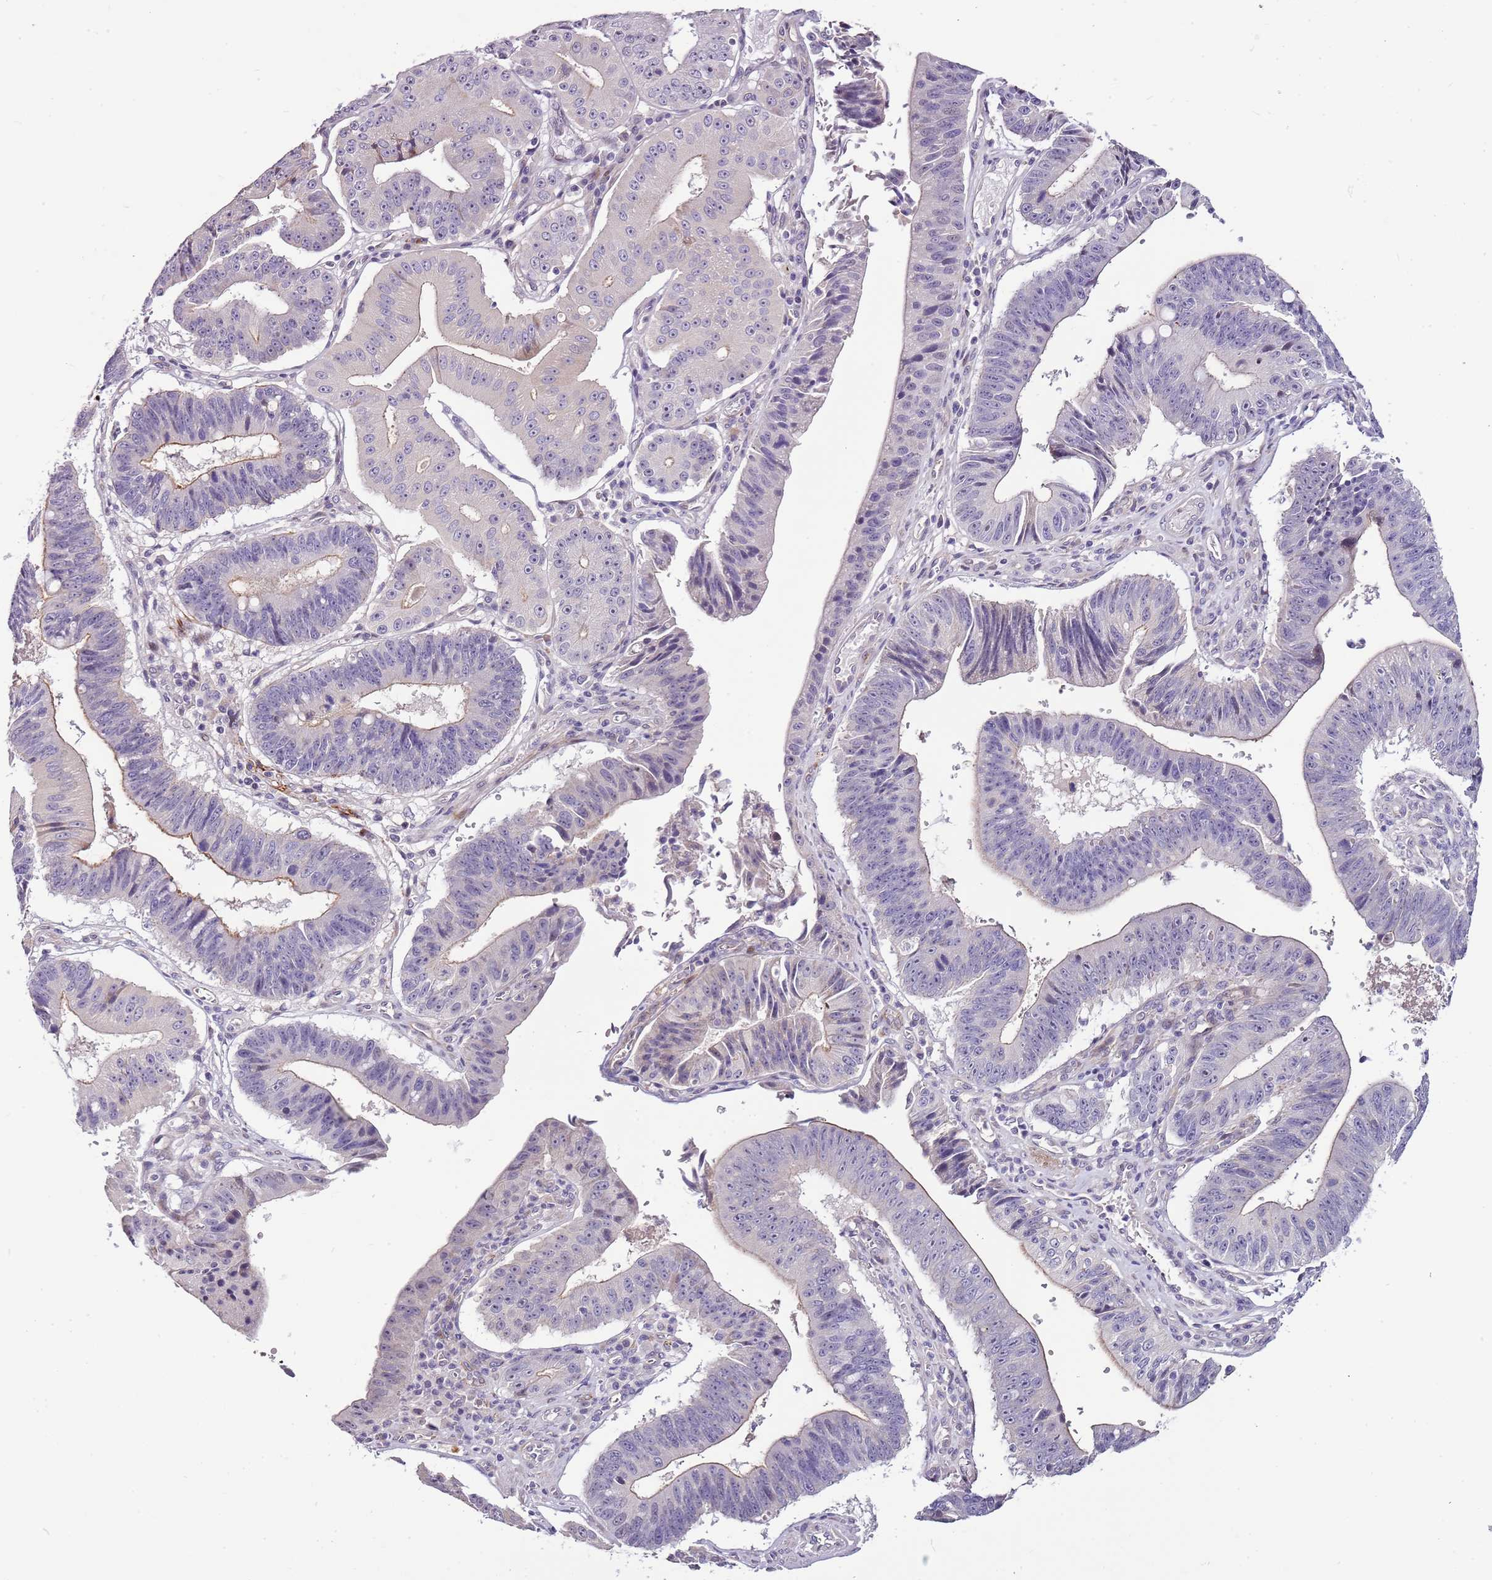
{"staining": {"intensity": "weak", "quantity": "<25%", "location": "cytoplasmic/membranous"}, "tissue": "stomach cancer", "cell_type": "Tumor cells", "image_type": "cancer", "snomed": [{"axis": "morphology", "description": "Adenocarcinoma, NOS"}, {"axis": "topography", "description": "Stomach"}], "caption": "Adenocarcinoma (stomach) was stained to show a protein in brown. There is no significant staining in tumor cells. (Stains: DAB immunohistochemistry with hematoxylin counter stain, Microscopy: brightfield microscopy at high magnification).", "gene": "NKX2-3", "patient": {"sex": "male", "age": 59}}